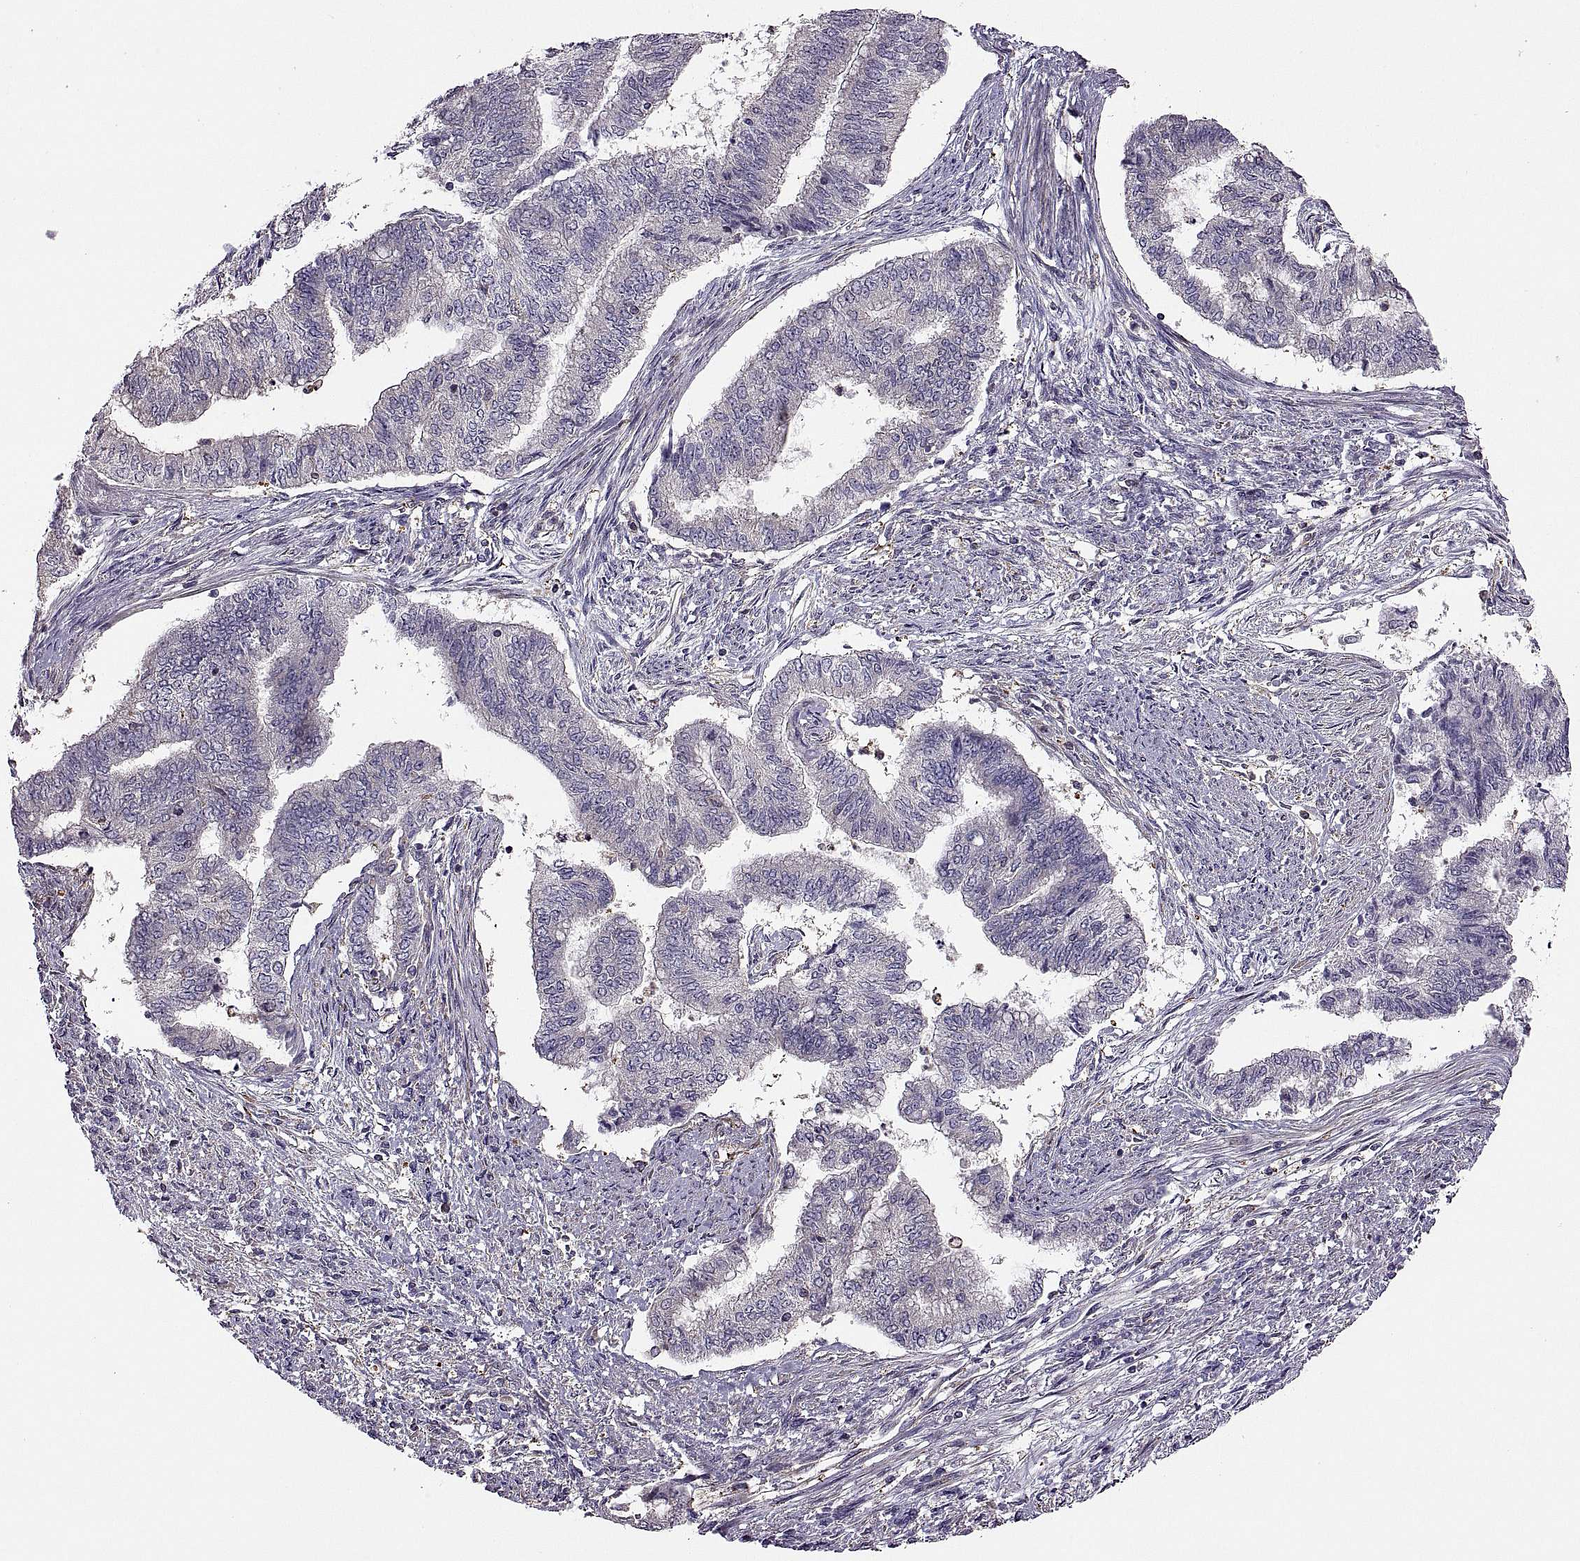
{"staining": {"intensity": "negative", "quantity": "none", "location": "none"}, "tissue": "endometrial cancer", "cell_type": "Tumor cells", "image_type": "cancer", "snomed": [{"axis": "morphology", "description": "Adenocarcinoma, NOS"}, {"axis": "topography", "description": "Endometrium"}], "caption": "There is no significant positivity in tumor cells of endometrial cancer.", "gene": "SPATA32", "patient": {"sex": "female", "age": 65}}